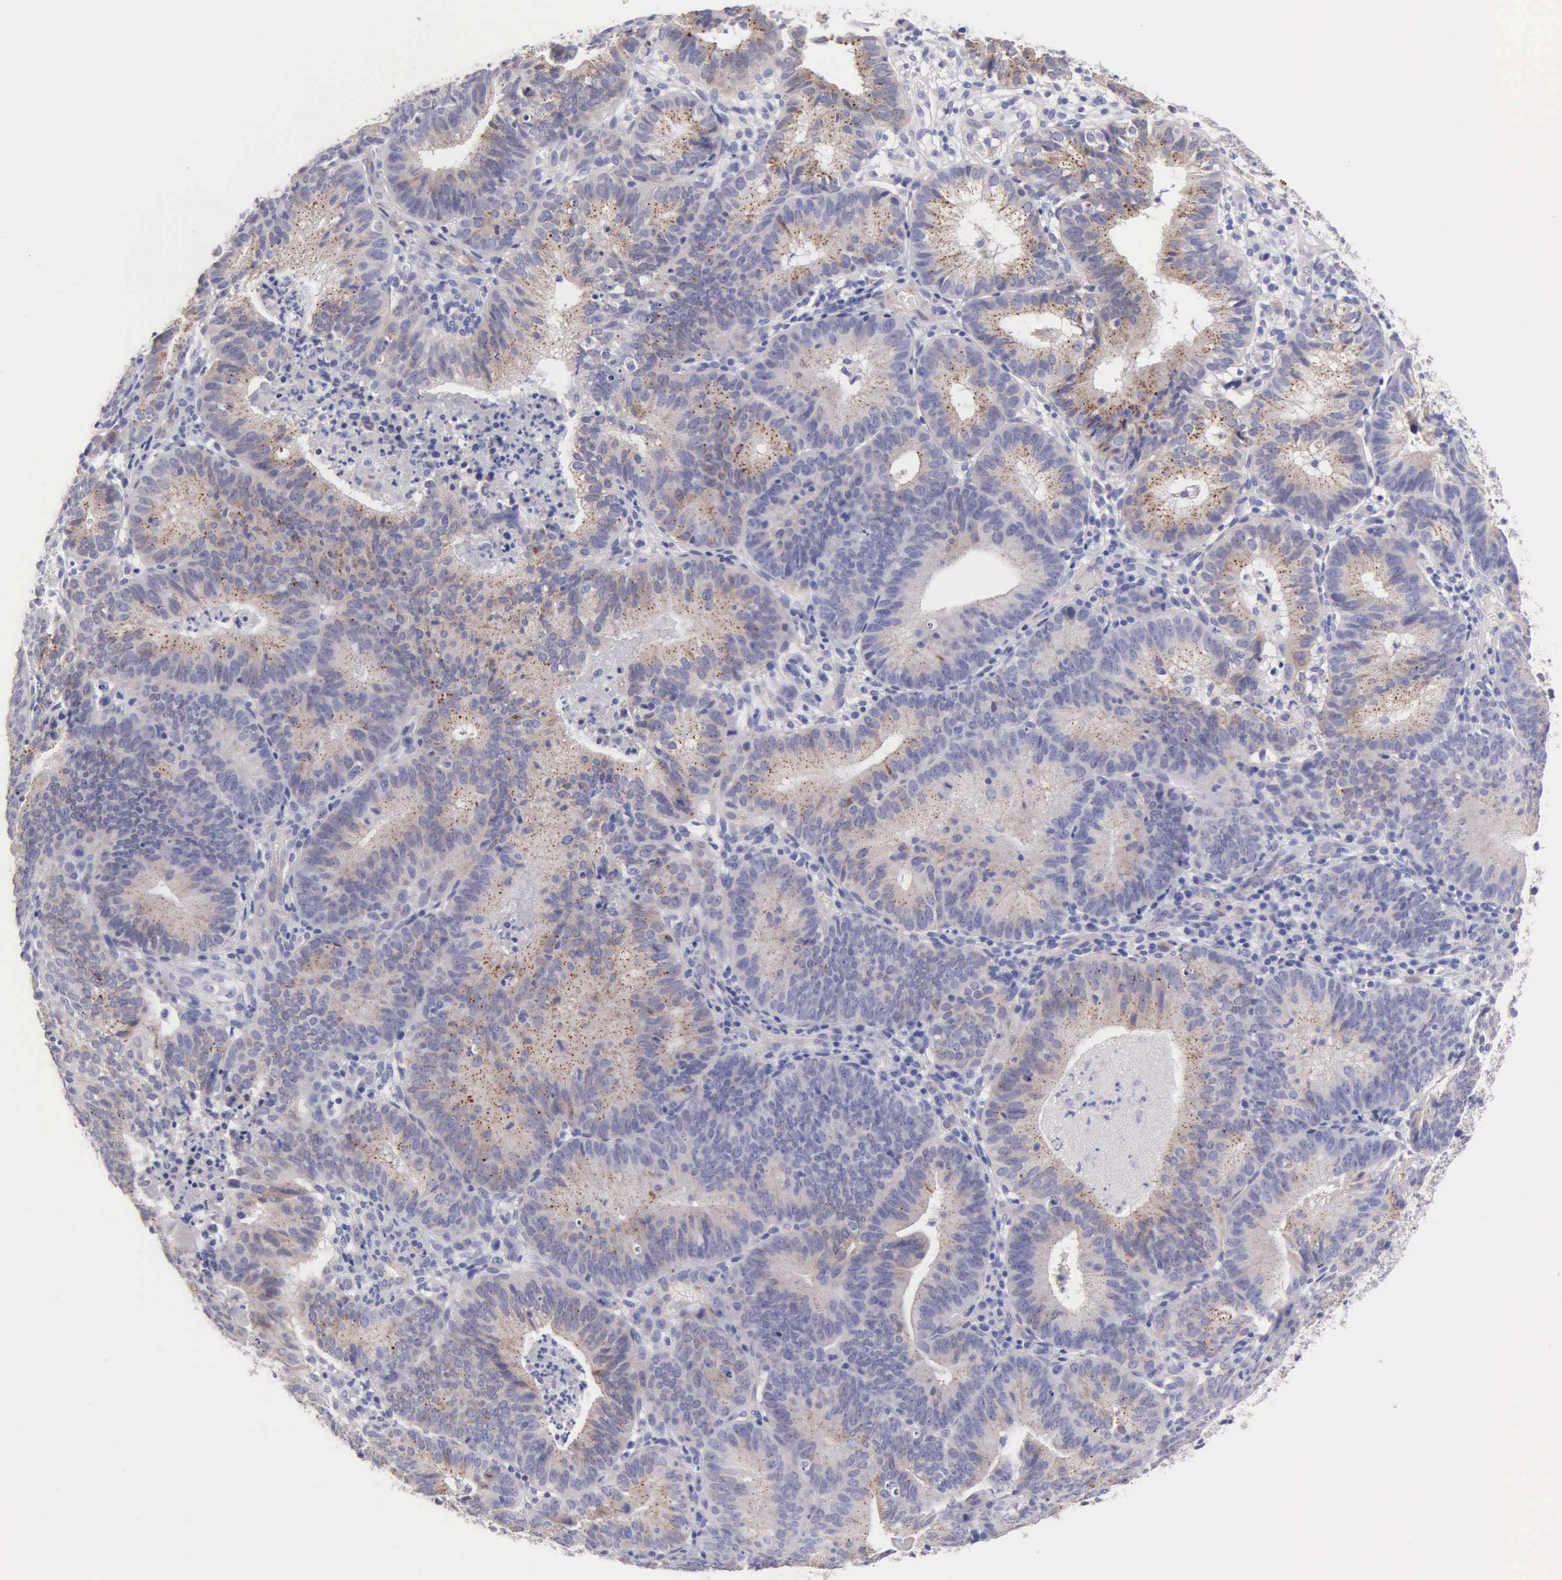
{"staining": {"intensity": "weak", "quantity": "25%-75%", "location": "cytoplasmic/membranous"}, "tissue": "cervical cancer", "cell_type": "Tumor cells", "image_type": "cancer", "snomed": [{"axis": "morphology", "description": "Adenocarcinoma, NOS"}, {"axis": "topography", "description": "Cervix"}], "caption": "Human cervical adenocarcinoma stained with a protein marker exhibits weak staining in tumor cells.", "gene": "APP", "patient": {"sex": "female", "age": 60}}